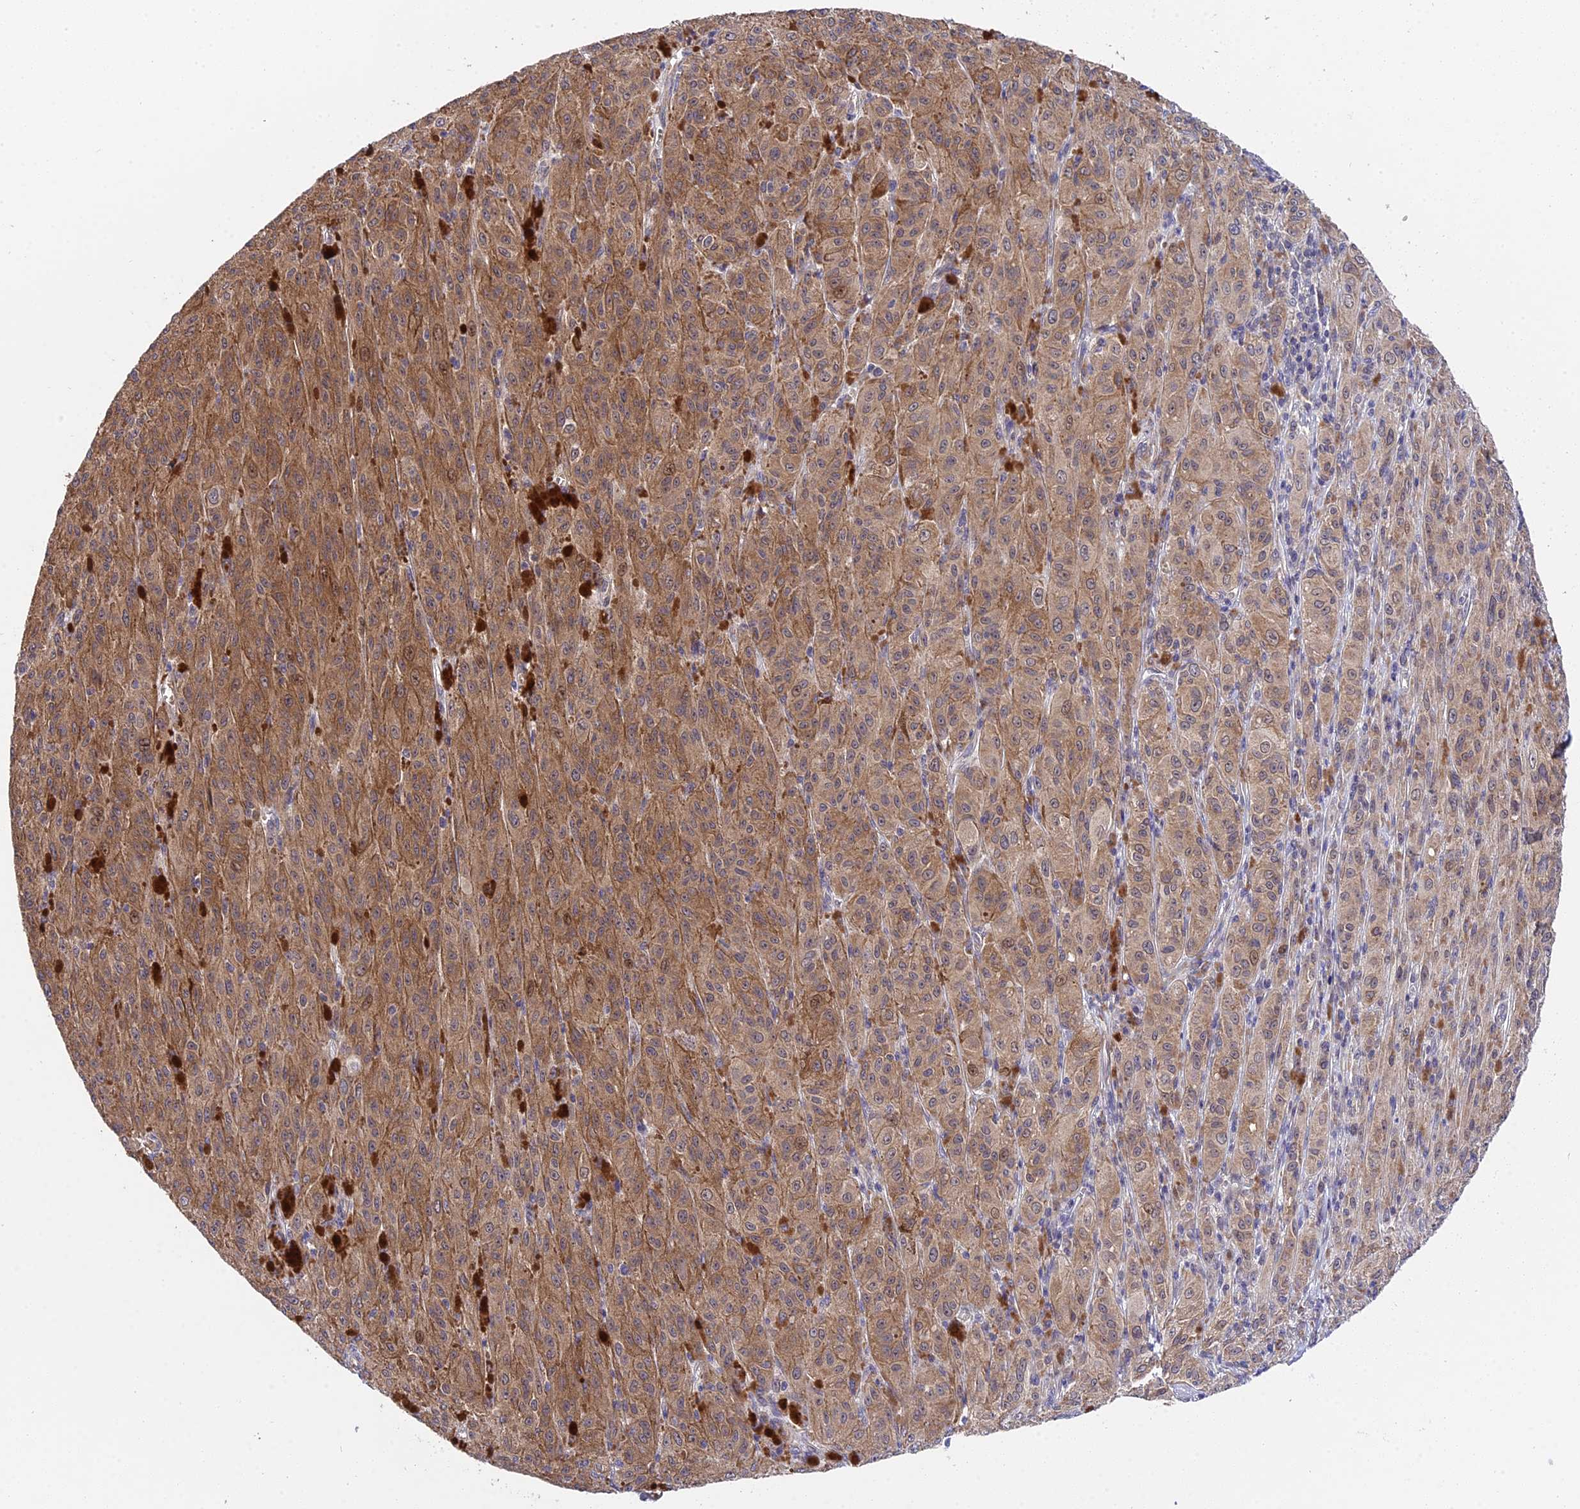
{"staining": {"intensity": "moderate", "quantity": "25%-75%", "location": "cytoplasmic/membranous,nuclear"}, "tissue": "melanoma", "cell_type": "Tumor cells", "image_type": "cancer", "snomed": [{"axis": "morphology", "description": "Malignant melanoma, NOS"}, {"axis": "topography", "description": "Skin"}], "caption": "Immunohistochemistry of melanoma displays medium levels of moderate cytoplasmic/membranous and nuclear expression in approximately 25%-75% of tumor cells.", "gene": "TRMT1", "patient": {"sex": "female", "age": 52}}